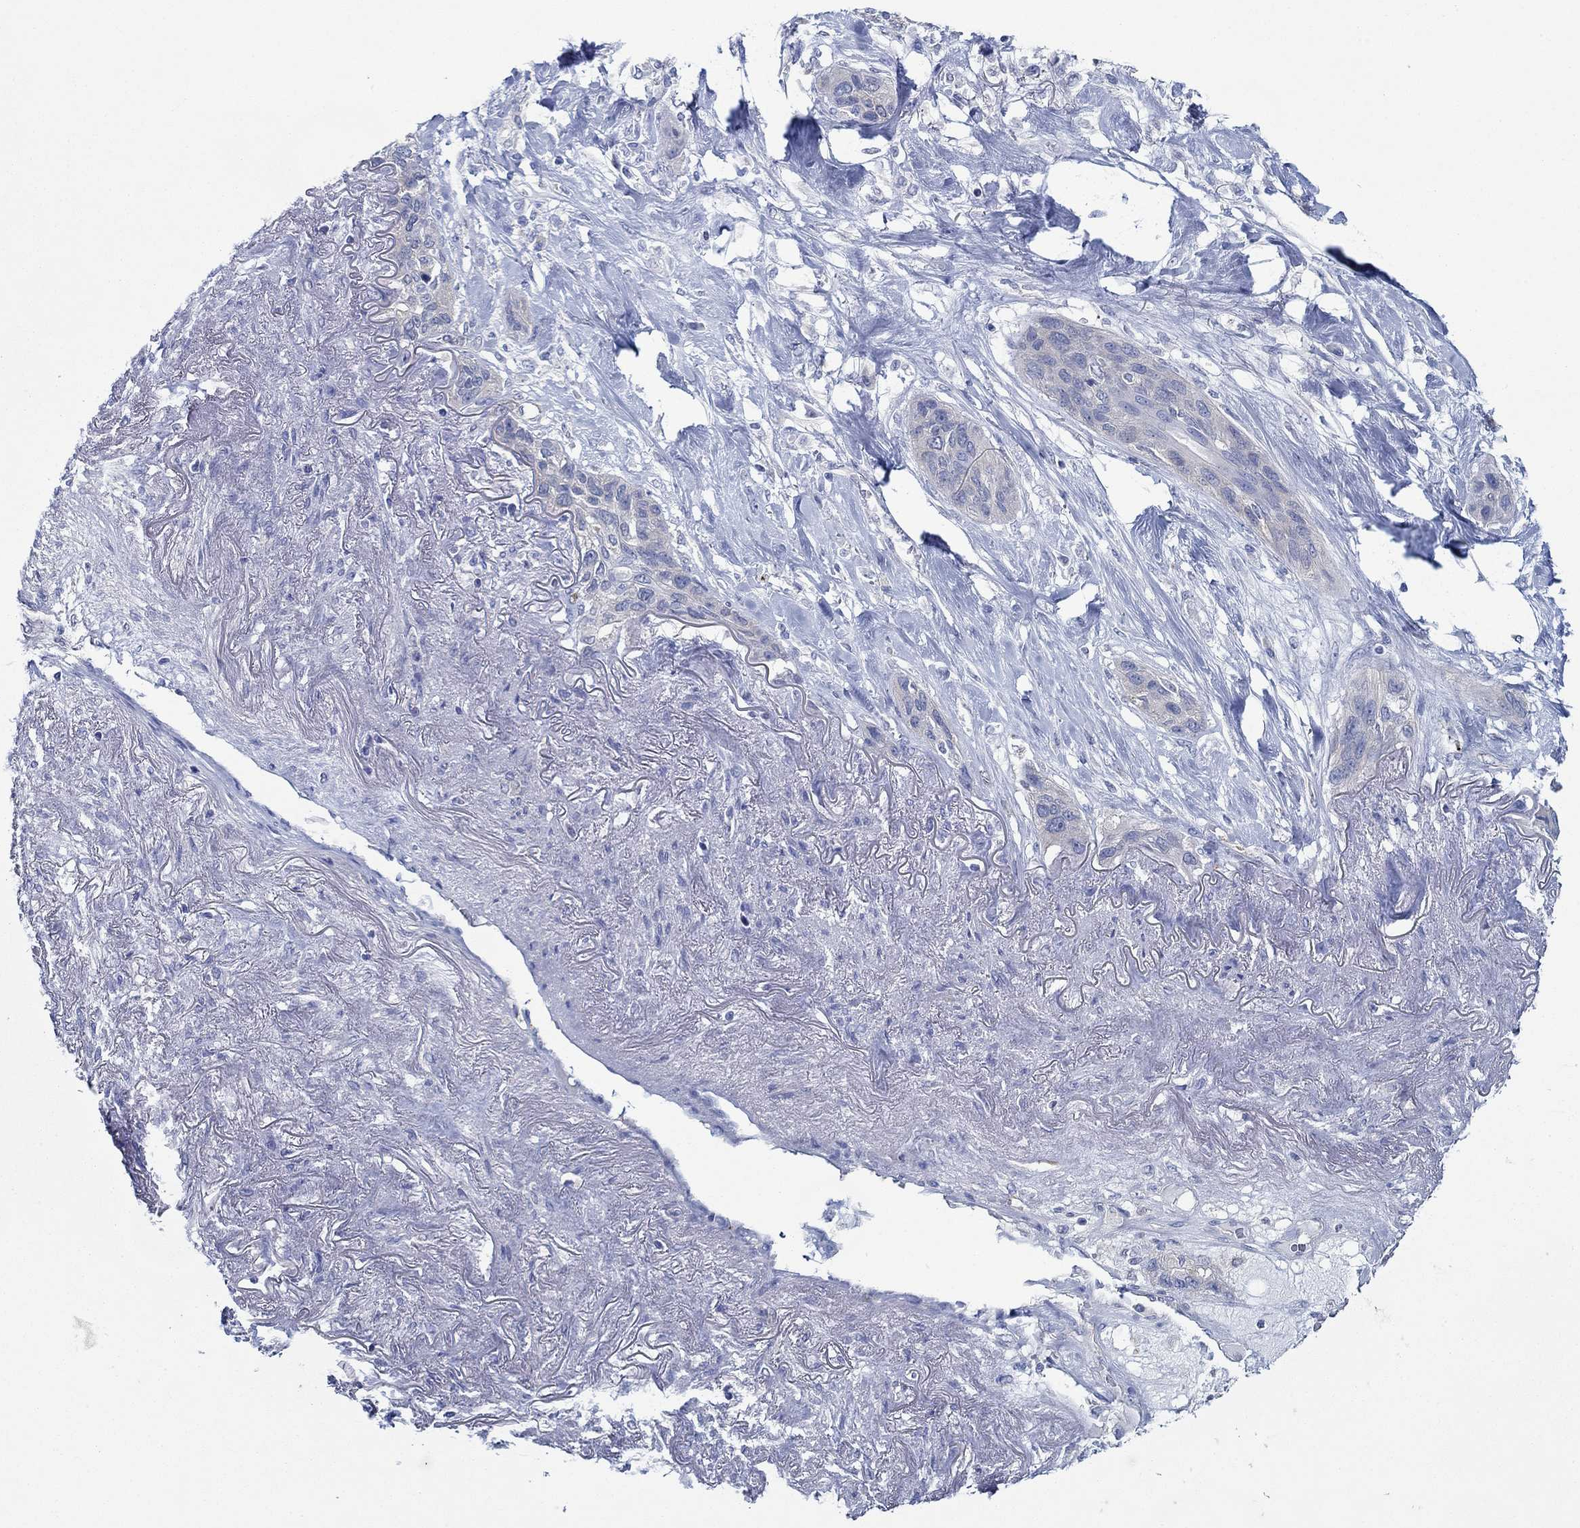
{"staining": {"intensity": "negative", "quantity": "none", "location": "none"}, "tissue": "lung cancer", "cell_type": "Tumor cells", "image_type": "cancer", "snomed": [{"axis": "morphology", "description": "Squamous cell carcinoma, NOS"}, {"axis": "topography", "description": "Lung"}], "caption": "Protein analysis of squamous cell carcinoma (lung) exhibits no significant expression in tumor cells. (Brightfield microscopy of DAB (3,3'-diaminobenzidine) immunohistochemistry at high magnification).", "gene": "SLC27A3", "patient": {"sex": "female", "age": 70}}